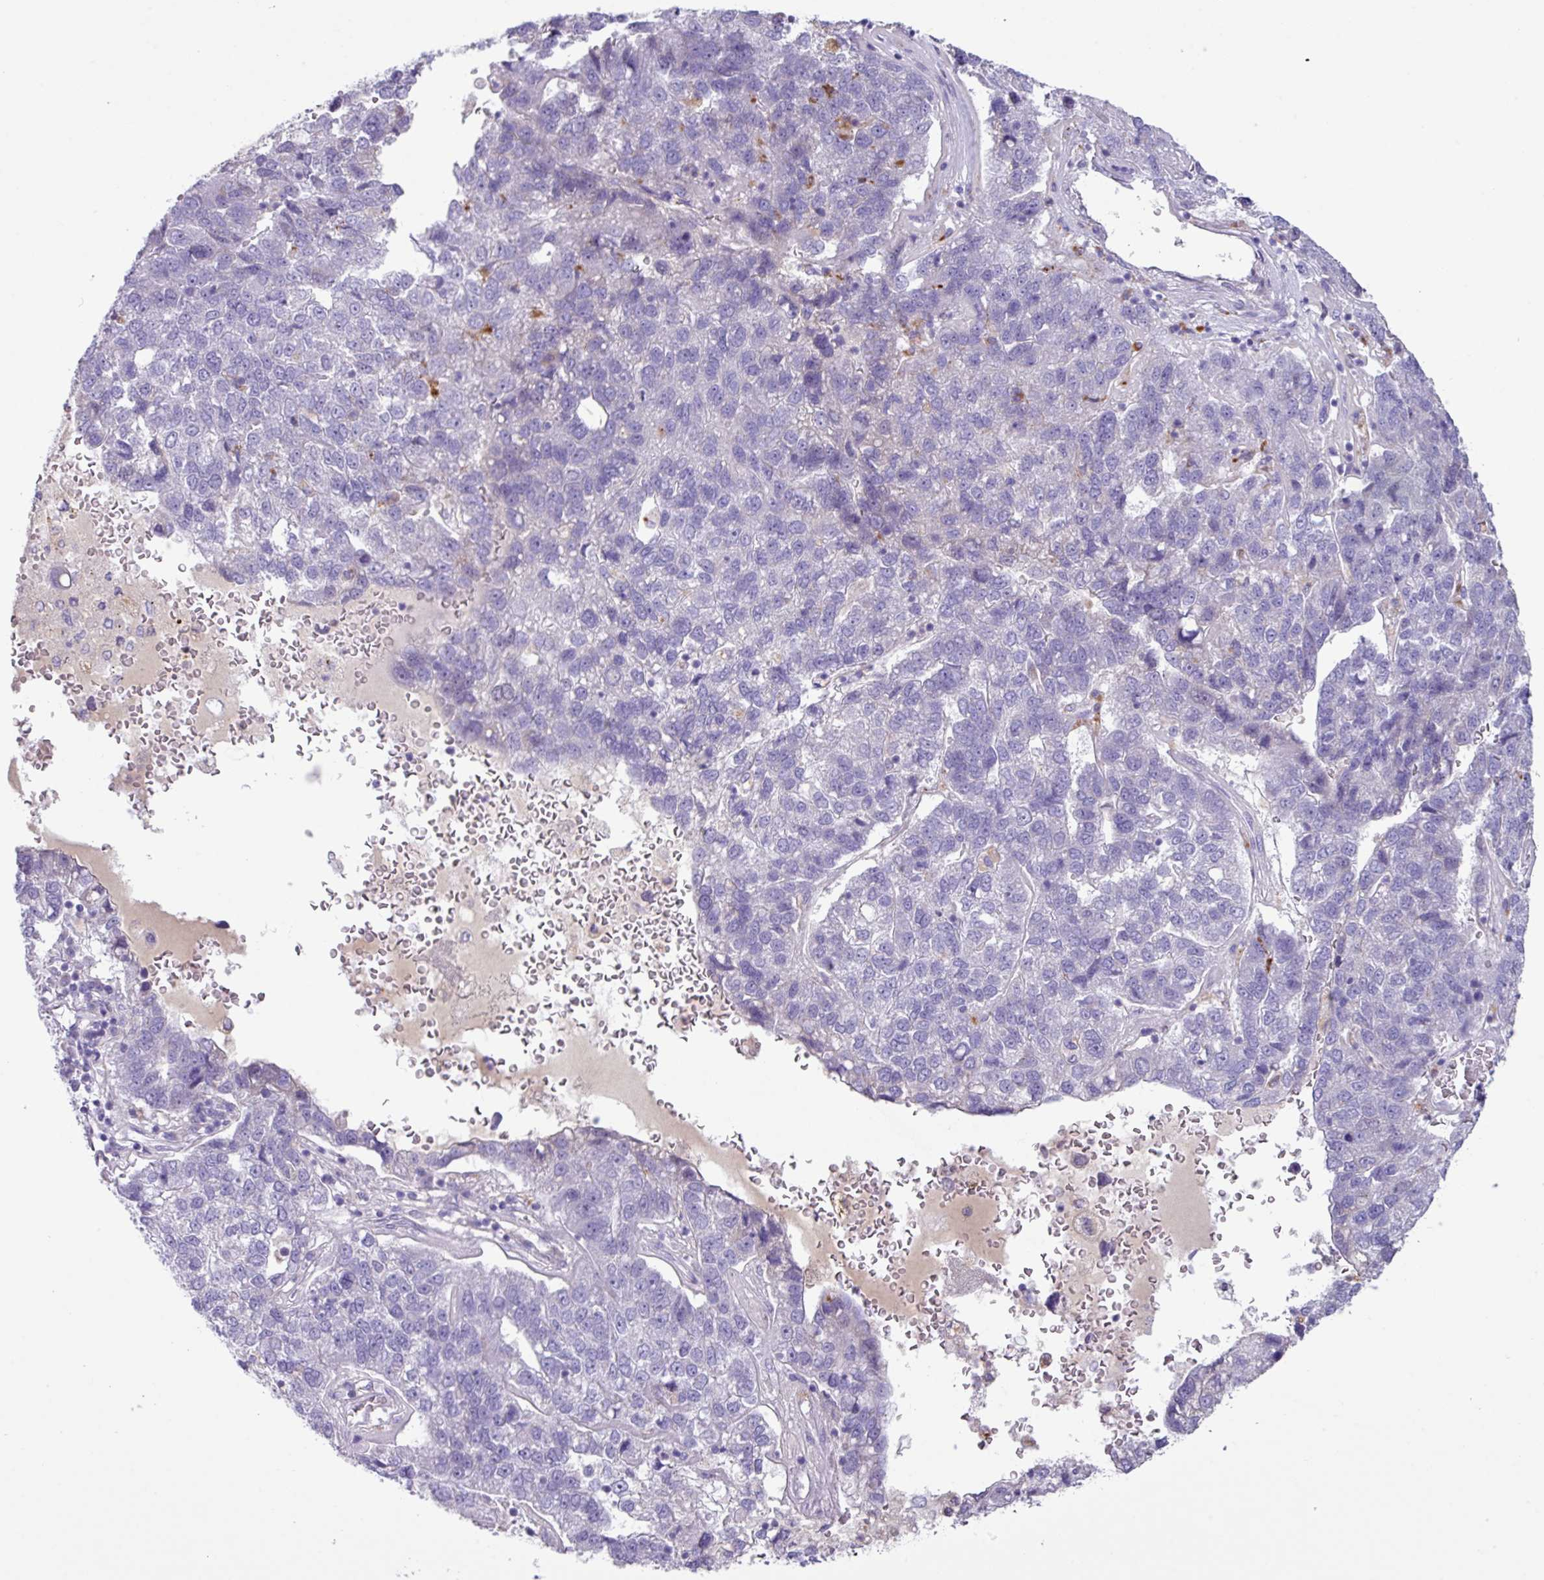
{"staining": {"intensity": "negative", "quantity": "none", "location": "none"}, "tissue": "pancreatic cancer", "cell_type": "Tumor cells", "image_type": "cancer", "snomed": [{"axis": "morphology", "description": "Adenocarcinoma, NOS"}, {"axis": "topography", "description": "Pancreas"}], "caption": "Immunohistochemistry (IHC) of pancreatic cancer reveals no expression in tumor cells.", "gene": "ZNF524", "patient": {"sex": "female", "age": 61}}